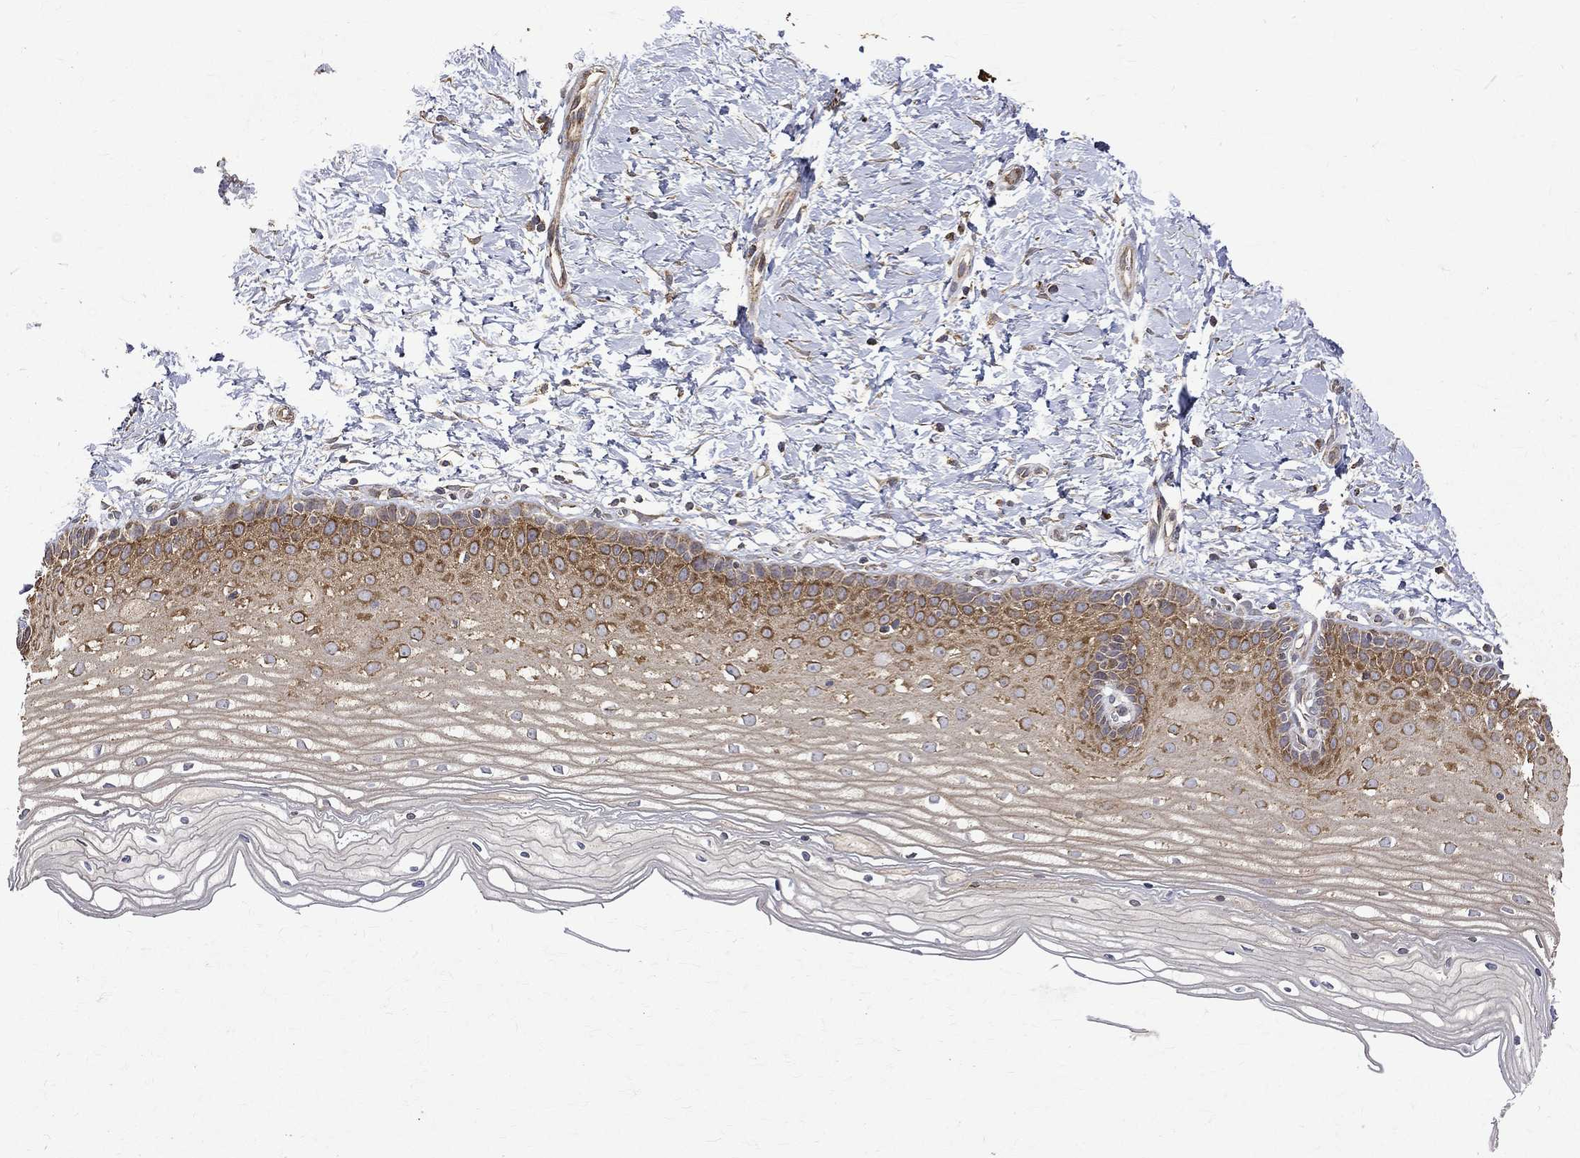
{"staining": {"intensity": "weak", "quantity": ">75%", "location": "cytoplasmic/membranous"}, "tissue": "cervix", "cell_type": "Glandular cells", "image_type": "normal", "snomed": [{"axis": "morphology", "description": "Normal tissue, NOS"}, {"axis": "topography", "description": "Cervix"}], "caption": "A micrograph of human cervix stained for a protein shows weak cytoplasmic/membranous brown staining in glandular cells.", "gene": "RPGR", "patient": {"sex": "female", "age": 37}}